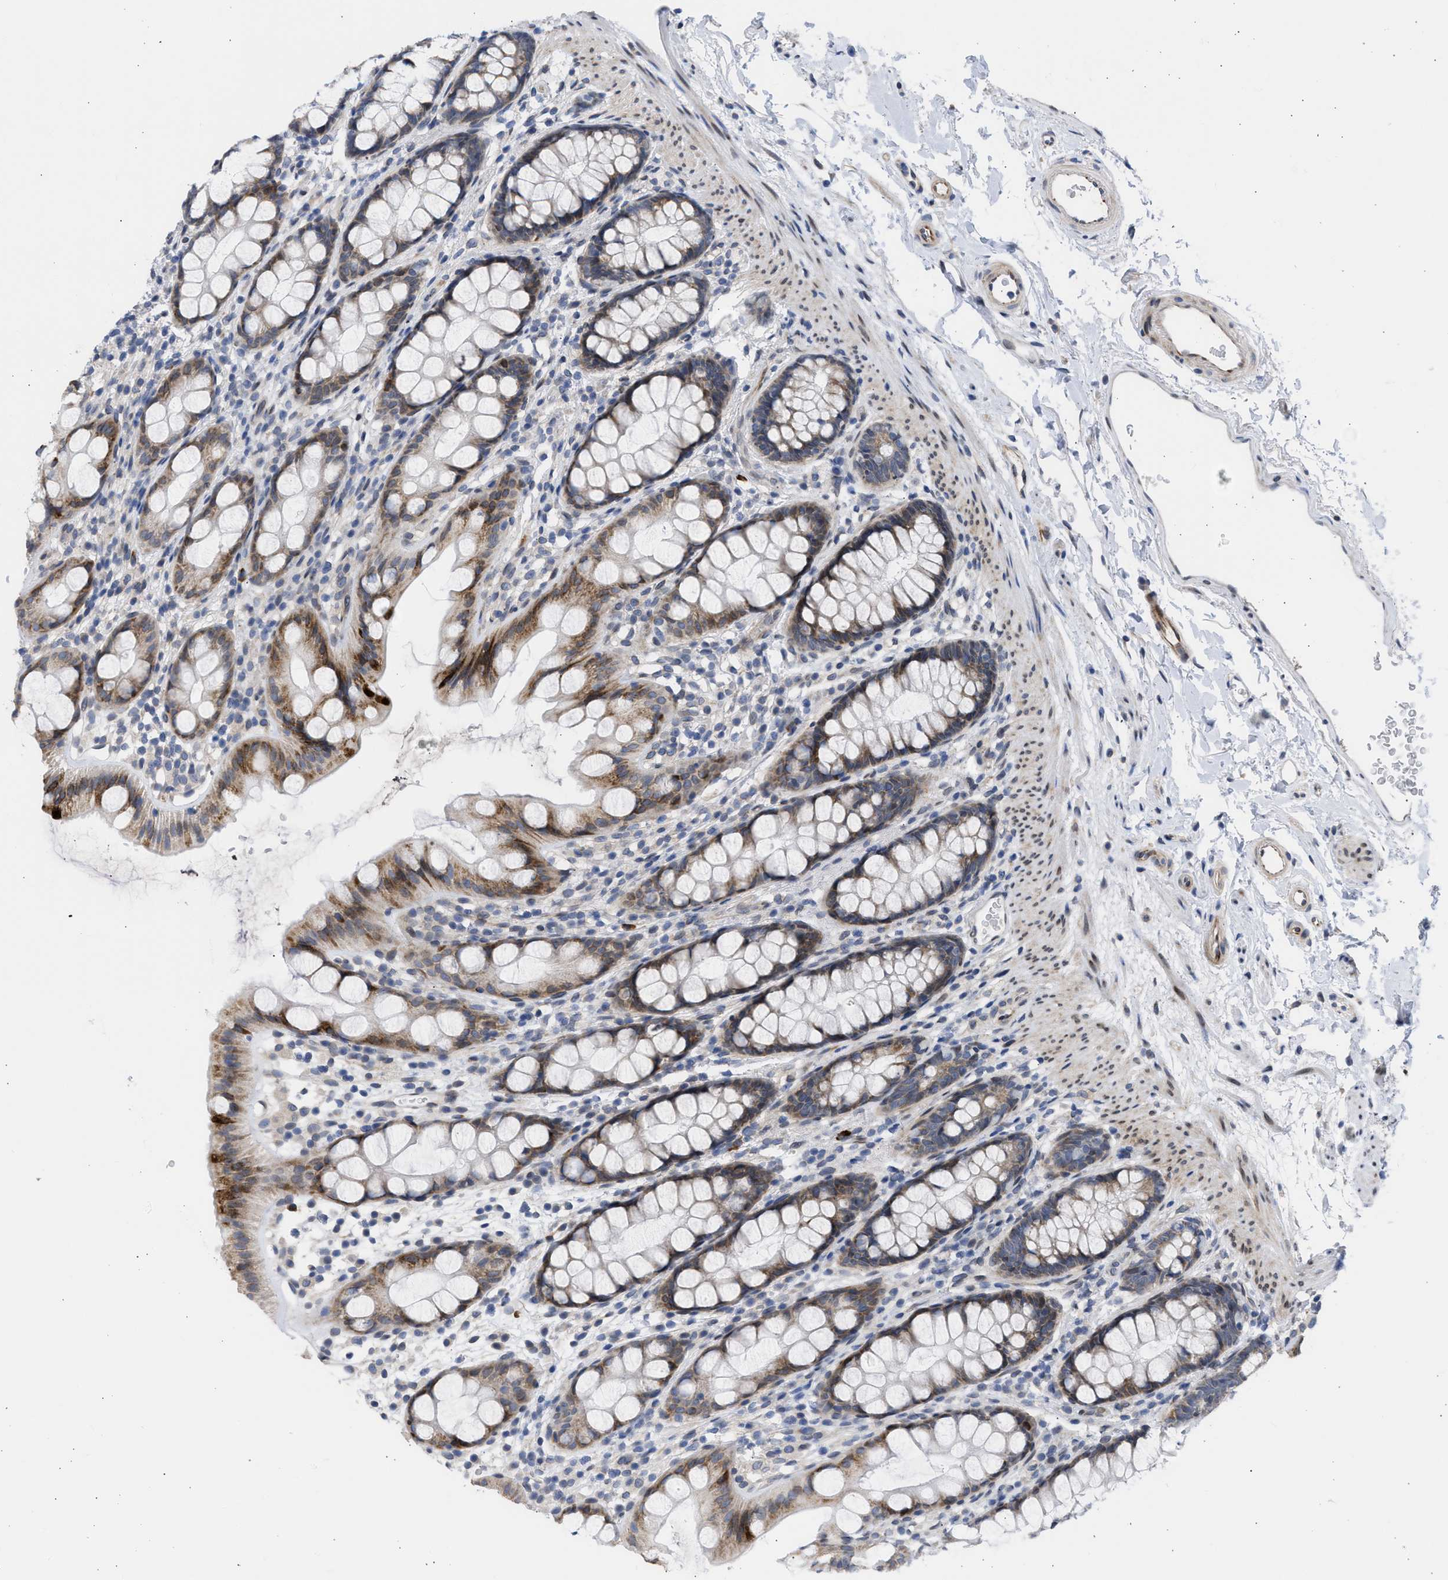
{"staining": {"intensity": "strong", "quantity": "<25%", "location": "cytoplasmic/membranous"}, "tissue": "rectum", "cell_type": "Glandular cells", "image_type": "normal", "snomed": [{"axis": "morphology", "description": "Normal tissue, NOS"}, {"axis": "topography", "description": "Rectum"}], "caption": "Protein expression analysis of normal rectum exhibits strong cytoplasmic/membranous expression in about <25% of glandular cells. (Stains: DAB in brown, nuclei in blue, Microscopy: brightfield microscopy at high magnification).", "gene": "NUP35", "patient": {"sex": "female", "age": 65}}